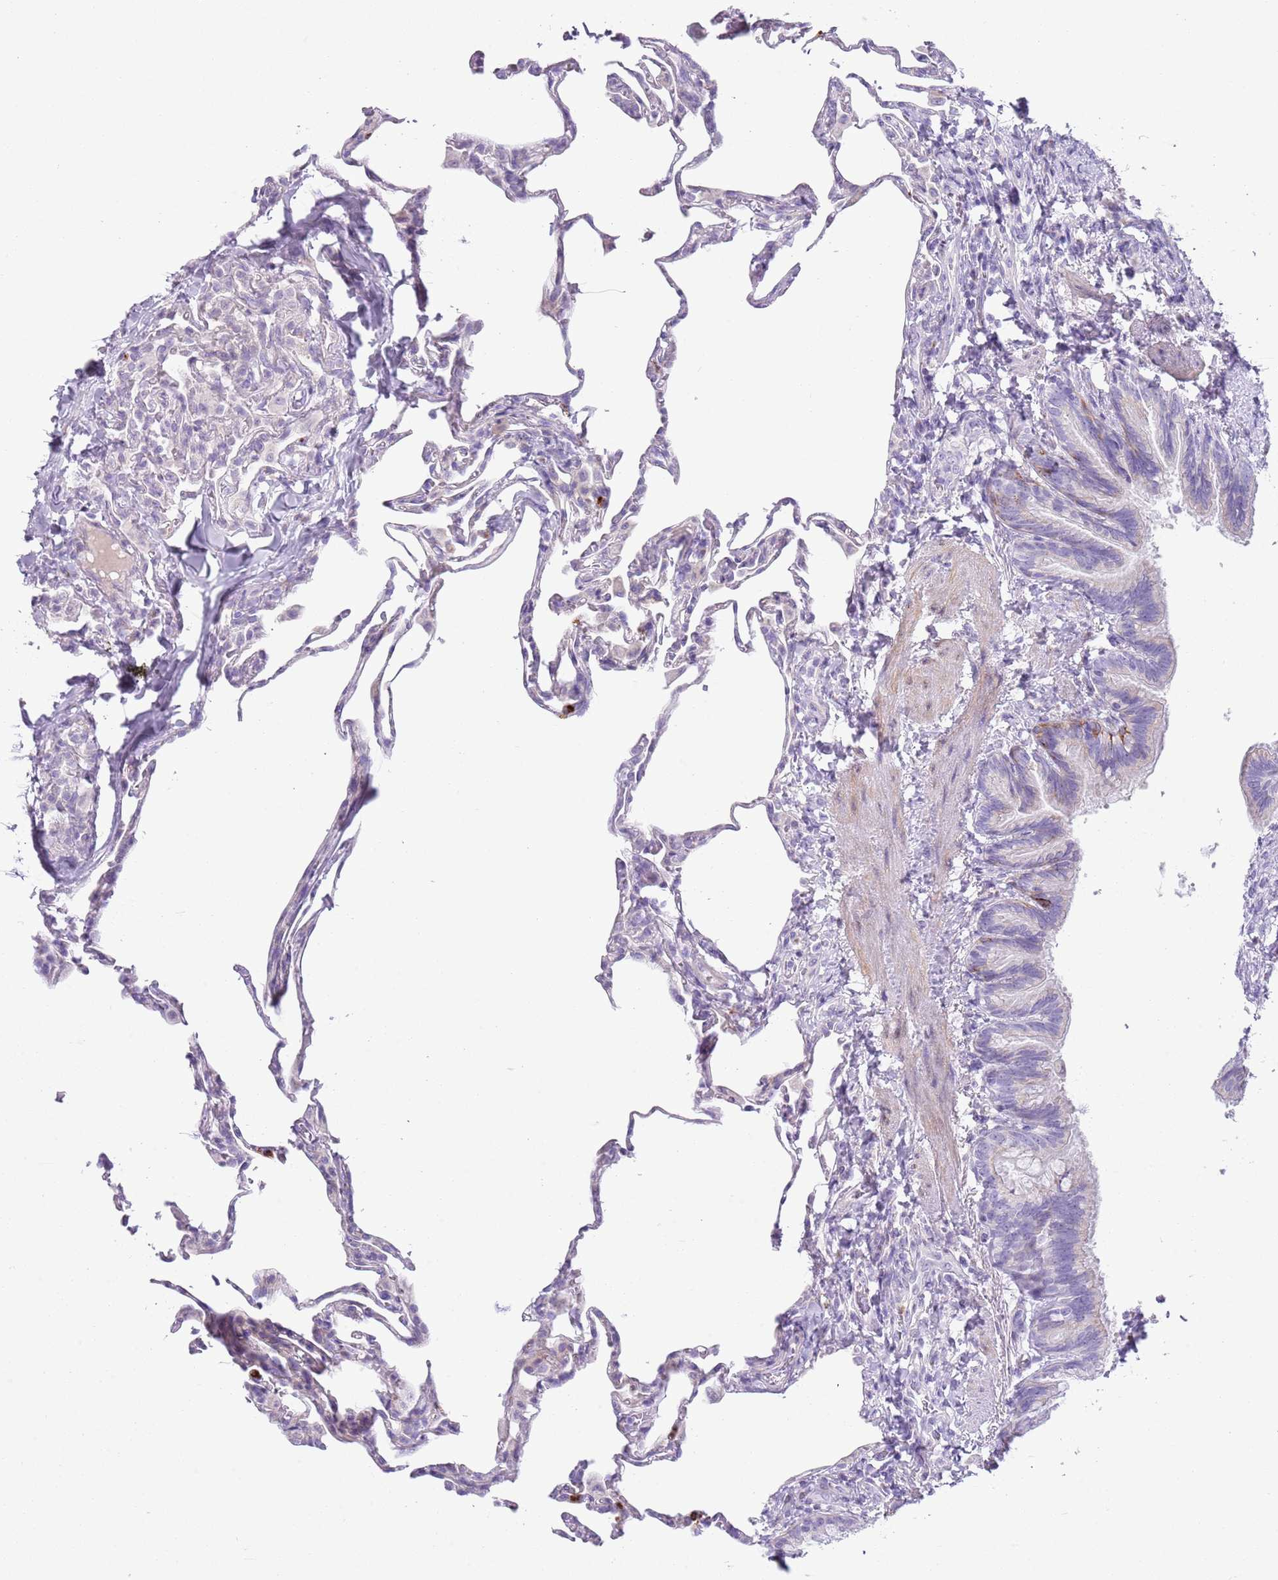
{"staining": {"intensity": "negative", "quantity": "none", "location": "none"}, "tissue": "lung", "cell_type": "Alveolar cells", "image_type": "normal", "snomed": [{"axis": "morphology", "description": "Normal tissue, NOS"}, {"axis": "topography", "description": "Lung"}], "caption": "Lung stained for a protein using immunohistochemistry (IHC) displays no staining alveolar cells.", "gene": "CD177", "patient": {"sex": "male", "age": 20}}